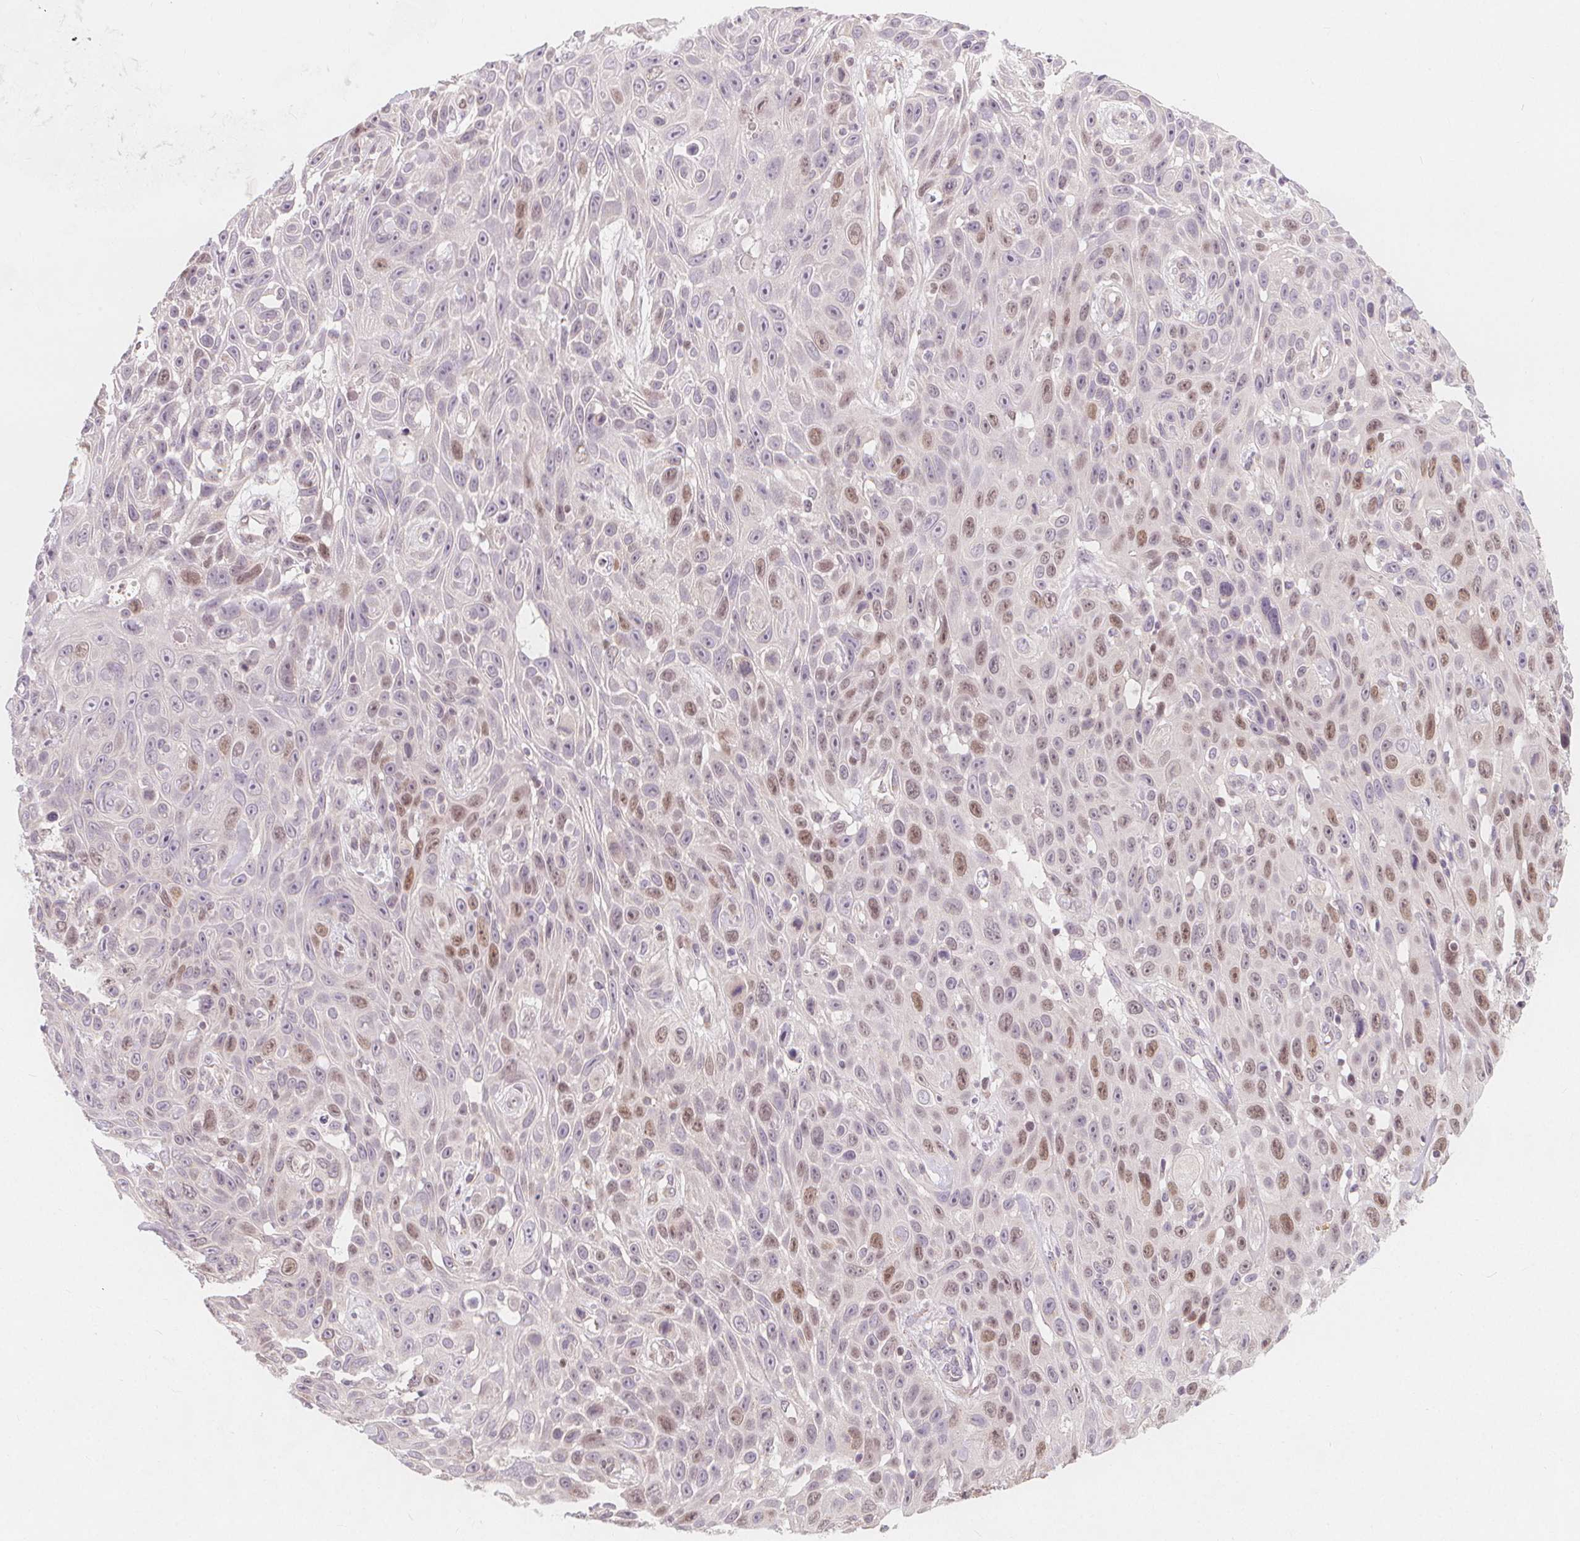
{"staining": {"intensity": "moderate", "quantity": "<25%", "location": "nuclear"}, "tissue": "skin cancer", "cell_type": "Tumor cells", "image_type": "cancer", "snomed": [{"axis": "morphology", "description": "Squamous cell carcinoma, NOS"}, {"axis": "topography", "description": "Skin"}], "caption": "Tumor cells display moderate nuclear staining in approximately <25% of cells in skin cancer (squamous cell carcinoma). (brown staining indicates protein expression, while blue staining denotes nuclei).", "gene": "TIPIN", "patient": {"sex": "male", "age": 82}}